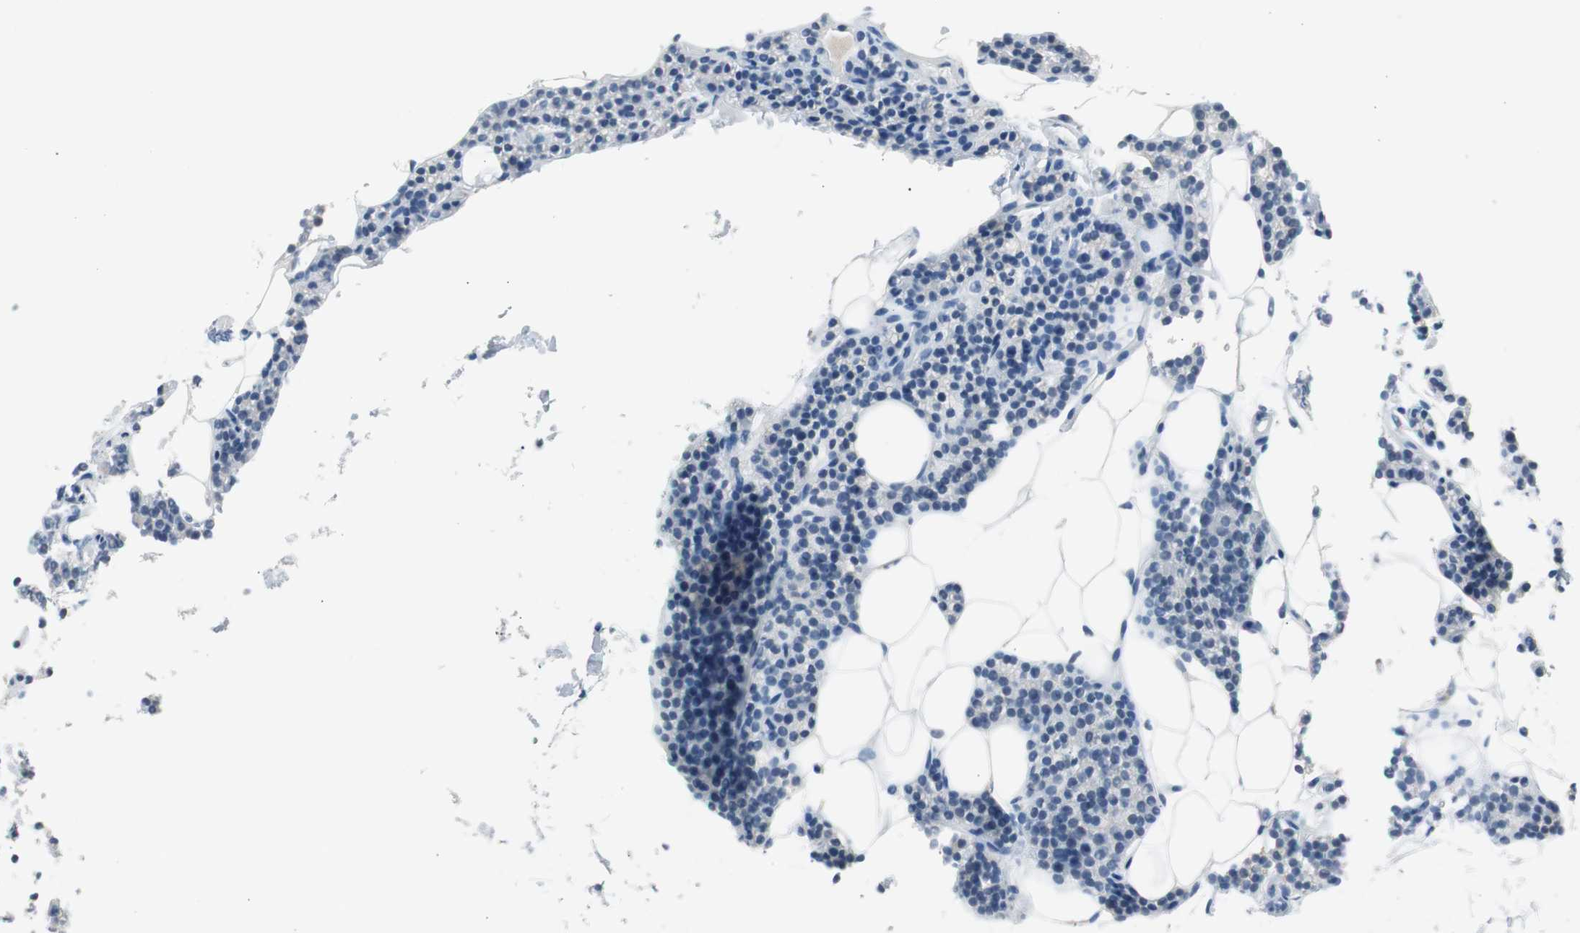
{"staining": {"intensity": "negative", "quantity": "none", "location": "none"}, "tissue": "parathyroid gland", "cell_type": "Glandular cells", "image_type": "normal", "snomed": [{"axis": "morphology", "description": "Normal tissue, NOS"}, {"axis": "topography", "description": "Parathyroid gland"}], "caption": "Protein analysis of benign parathyroid gland reveals no significant expression in glandular cells. (Stains: DAB immunohistochemistry (IHC) with hematoxylin counter stain, Microscopy: brightfield microscopy at high magnification).", "gene": "S100A7A", "patient": {"sex": "male", "age": 66}}